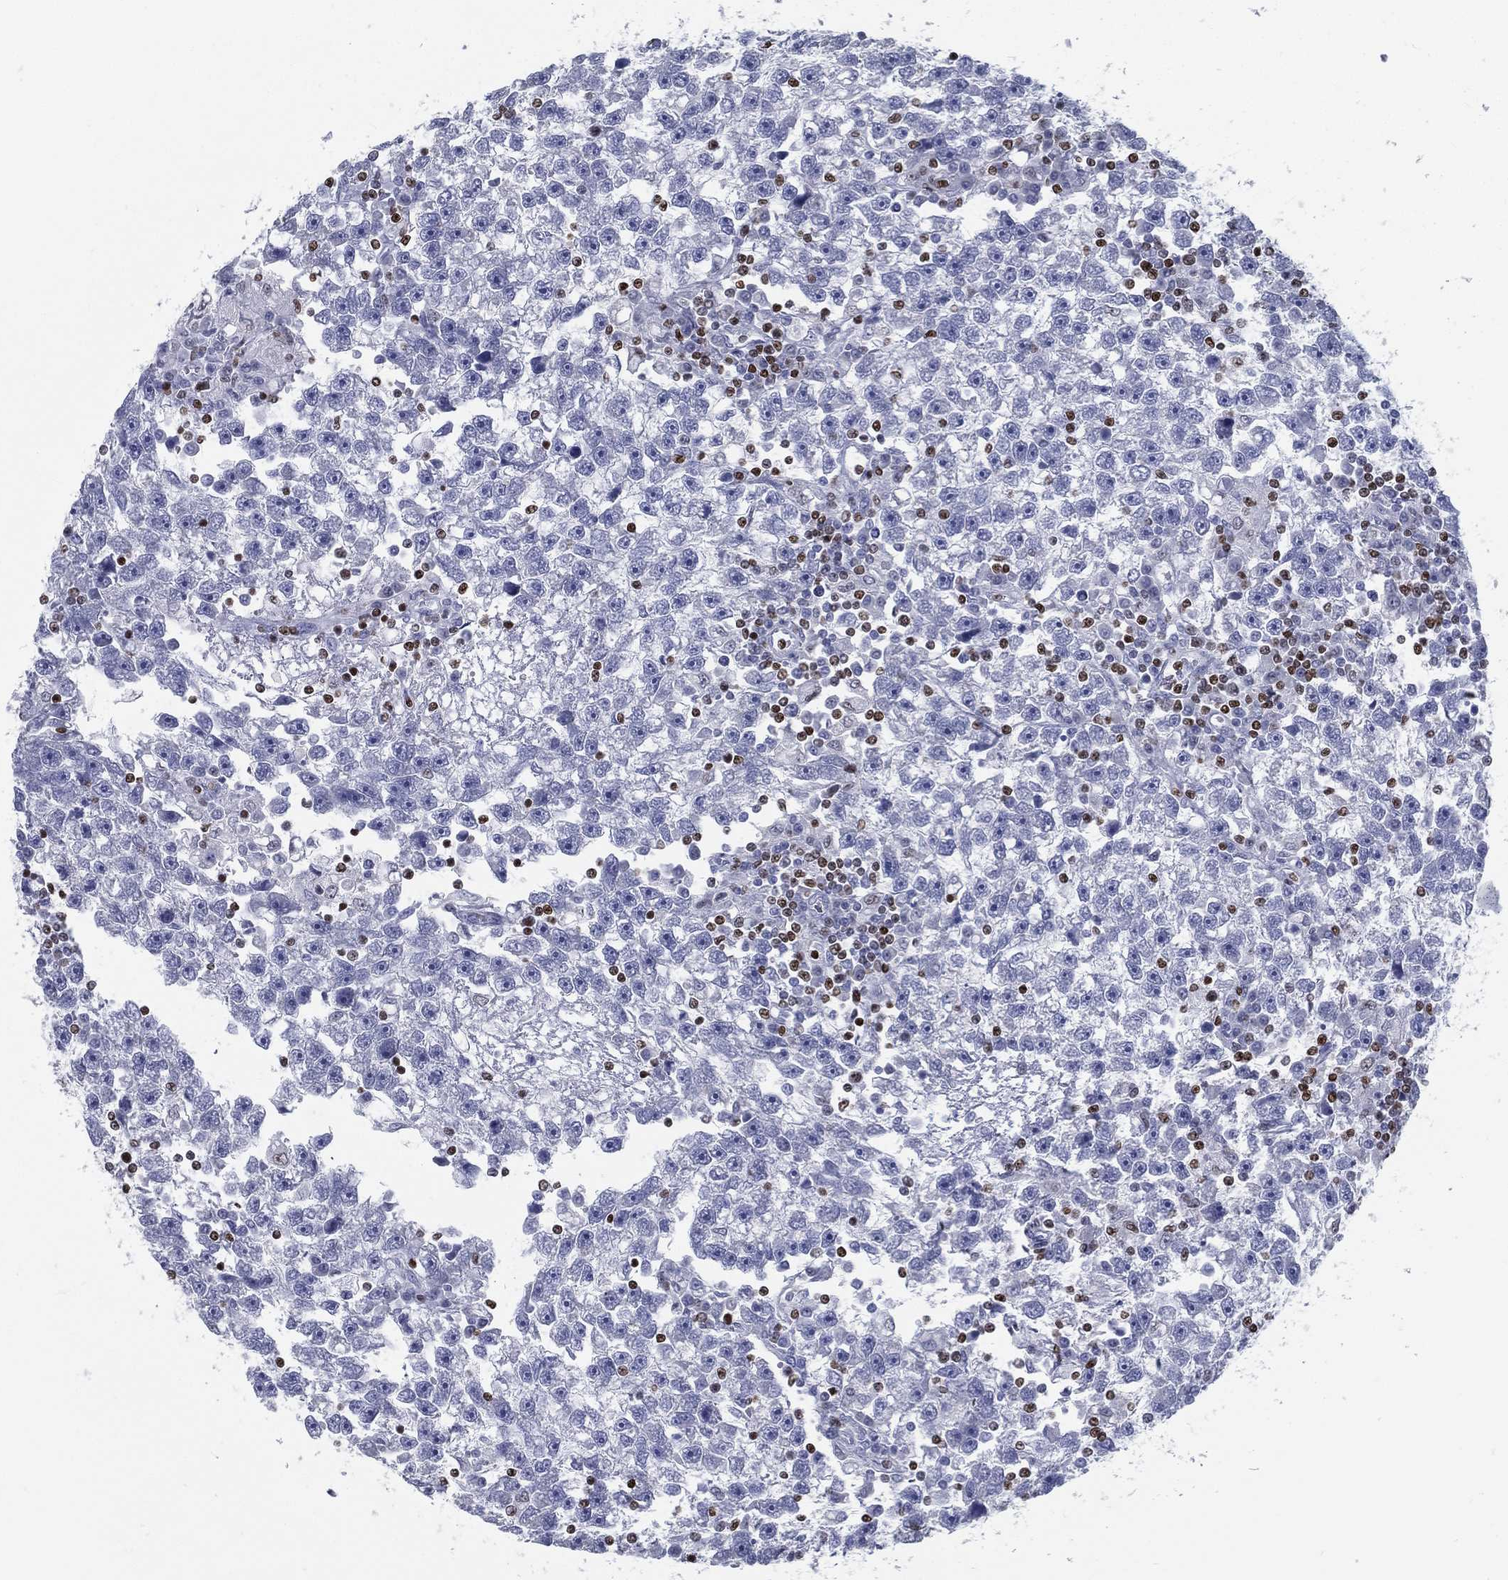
{"staining": {"intensity": "negative", "quantity": "none", "location": "none"}, "tissue": "testis cancer", "cell_type": "Tumor cells", "image_type": "cancer", "snomed": [{"axis": "morphology", "description": "Seminoma, NOS"}, {"axis": "topography", "description": "Testis"}], "caption": "Tumor cells show no significant positivity in seminoma (testis). (DAB (3,3'-diaminobenzidine) IHC with hematoxylin counter stain).", "gene": "PYHIN1", "patient": {"sex": "male", "age": 47}}